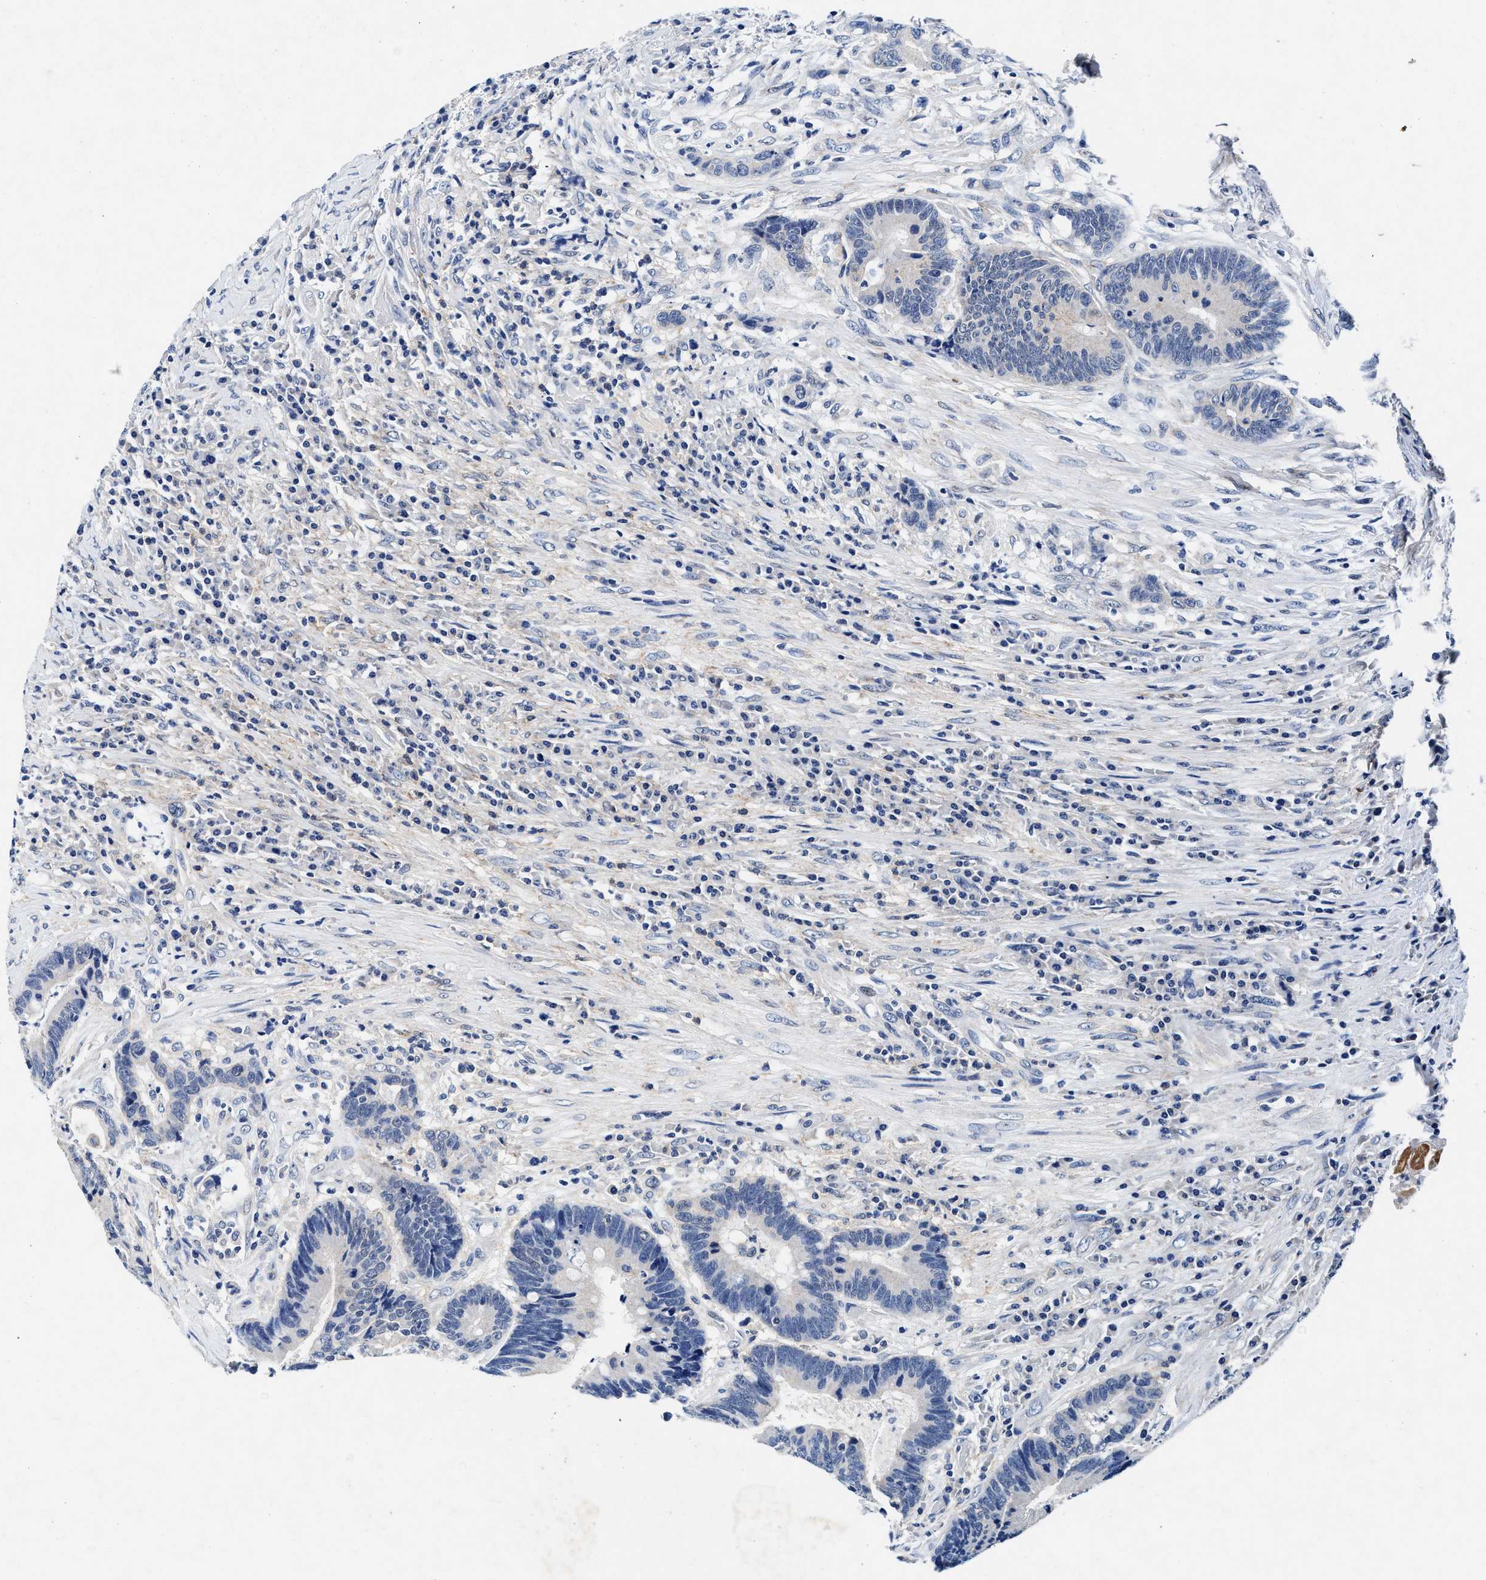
{"staining": {"intensity": "negative", "quantity": "none", "location": "none"}, "tissue": "colorectal cancer", "cell_type": "Tumor cells", "image_type": "cancer", "snomed": [{"axis": "morphology", "description": "Adenocarcinoma, NOS"}, {"axis": "topography", "description": "Rectum"}, {"axis": "topography", "description": "Anal"}], "caption": "DAB immunohistochemical staining of human colorectal cancer (adenocarcinoma) demonstrates no significant staining in tumor cells.", "gene": "SLC8A1", "patient": {"sex": "female", "age": 89}}